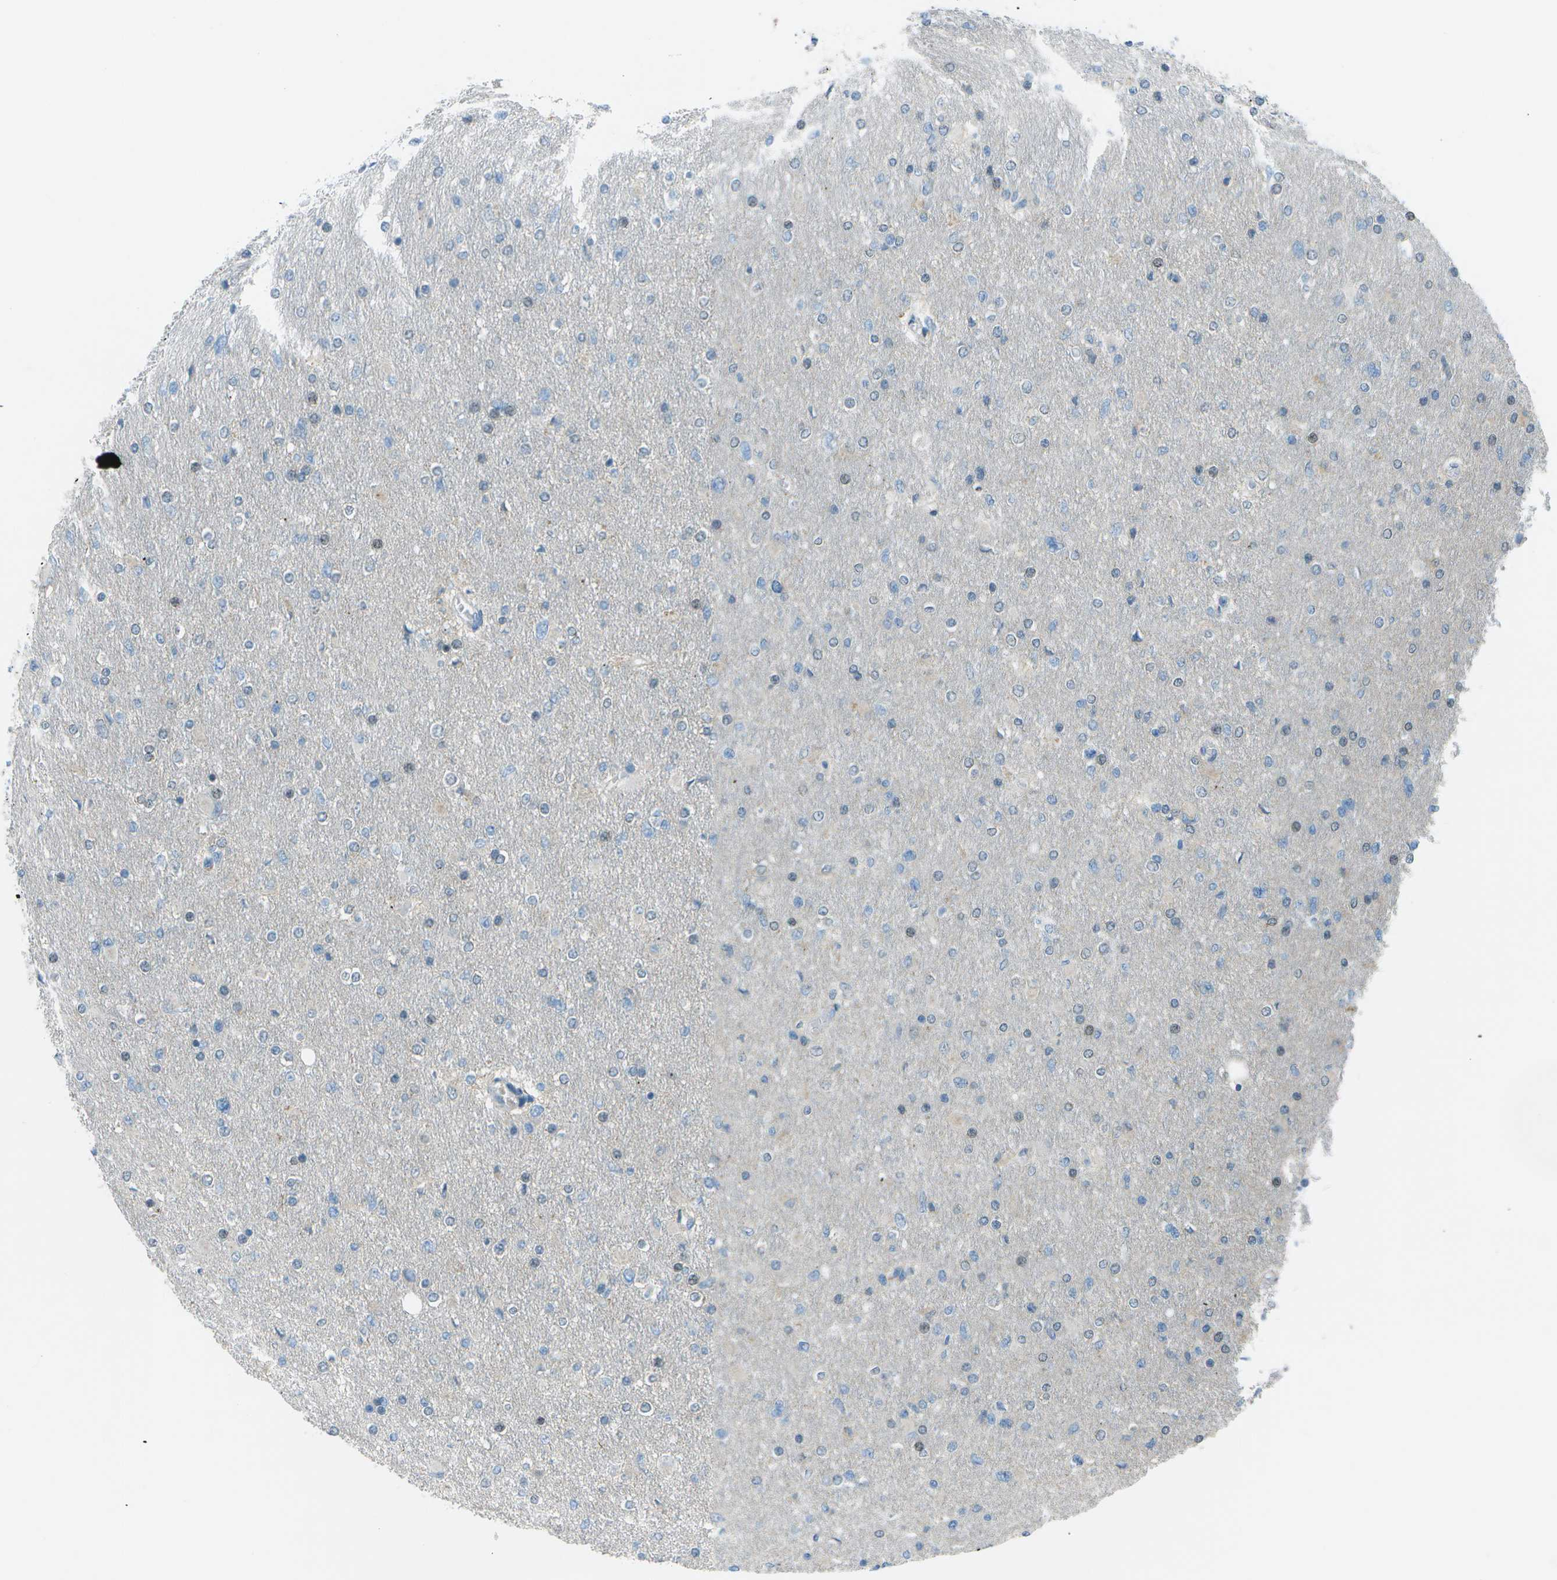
{"staining": {"intensity": "negative", "quantity": "none", "location": "none"}, "tissue": "glioma", "cell_type": "Tumor cells", "image_type": "cancer", "snomed": [{"axis": "morphology", "description": "Glioma, malignant, High grade"}, {"axis": "topography", "description": "Cerebral cortex"}], "caption": "IHC micrograph of glioma stained for a protein (brown), which reveals no staining in tumor cells.", "gene": "FGF1", "patient": {"sex": "female", "age": 36}}